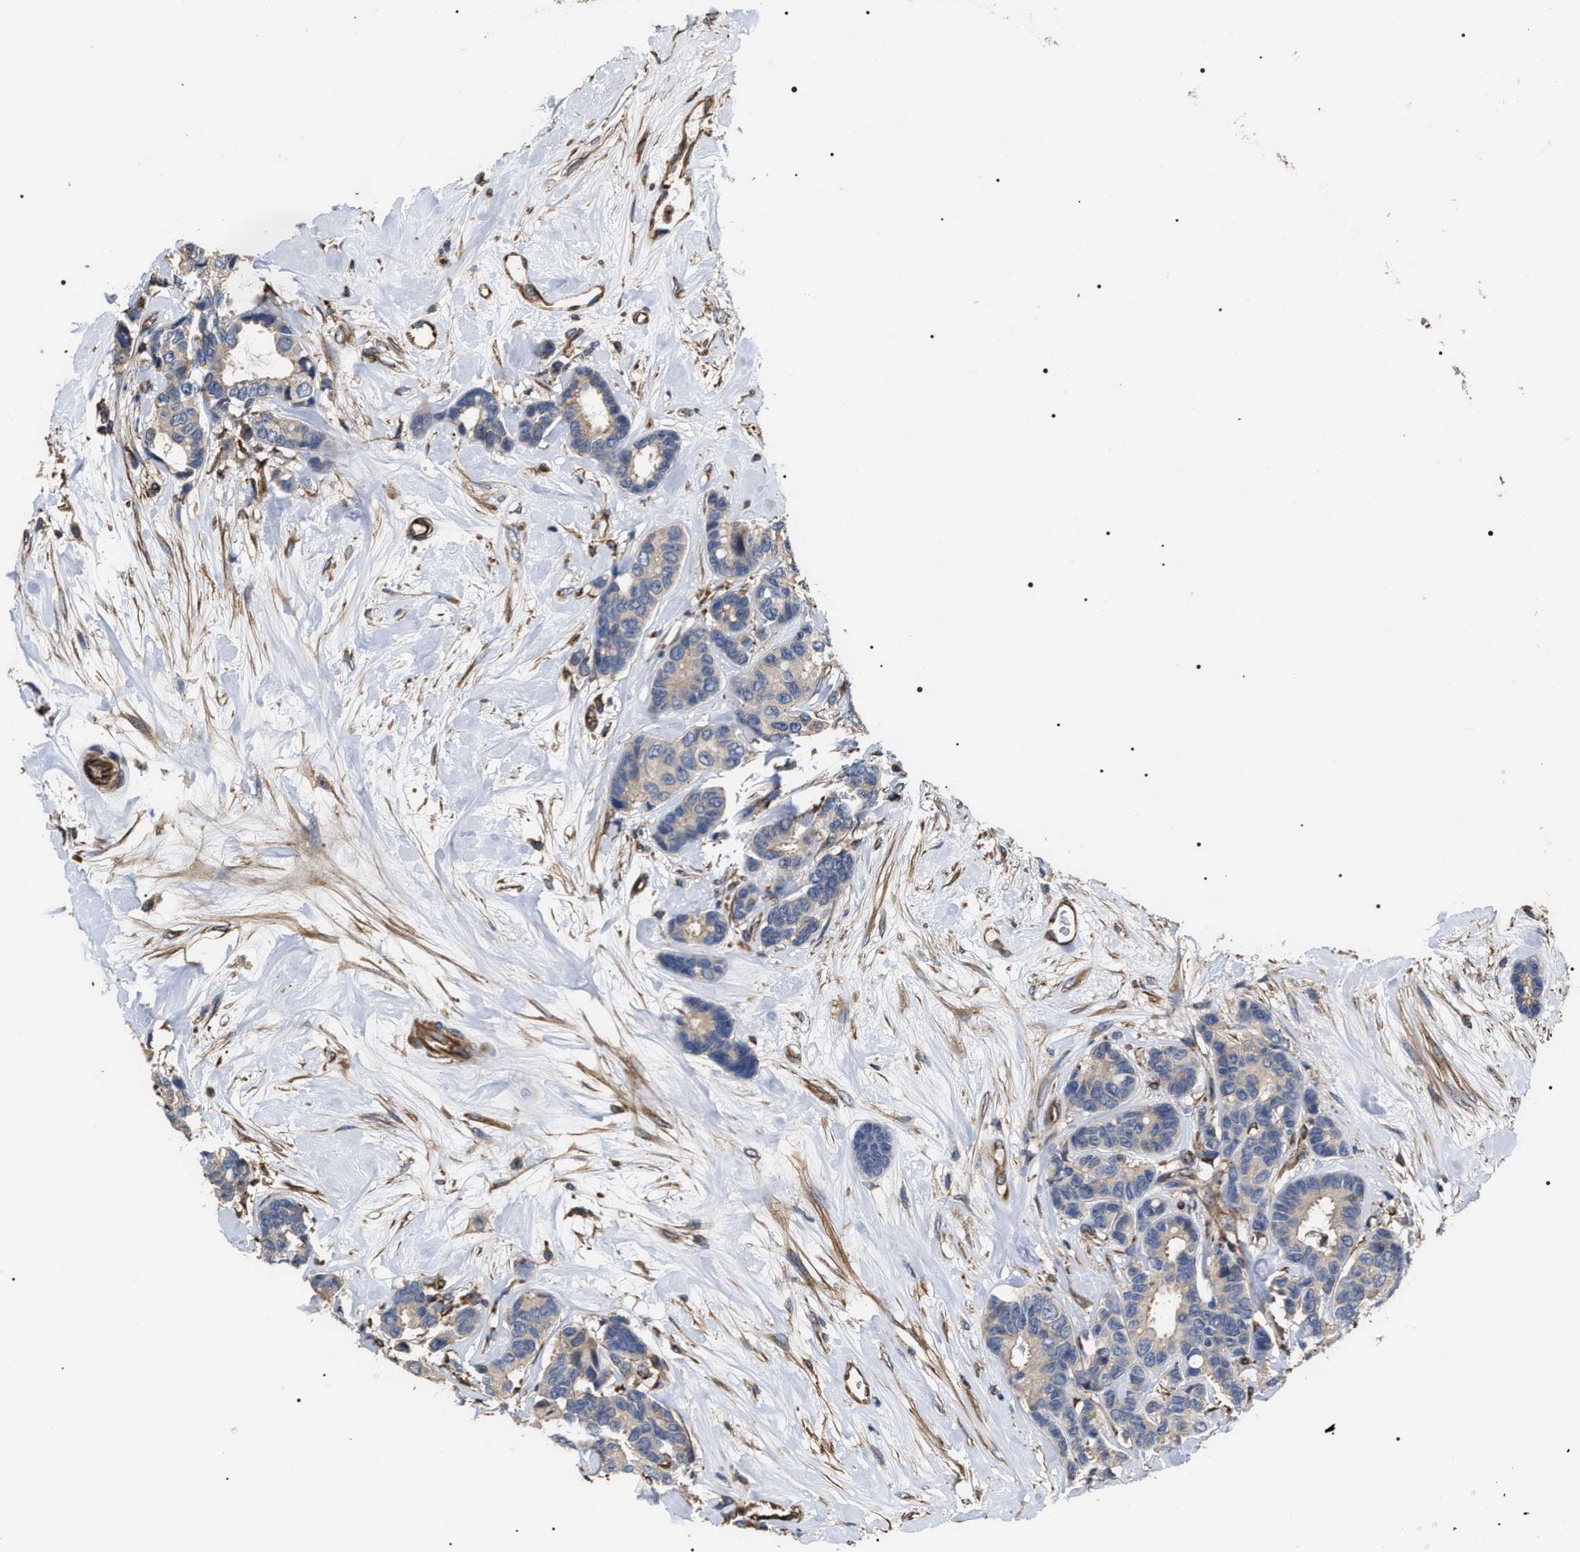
{"staining": {"intensity": "negative", "quantity": "none", "location": "none"}, "tissue": "breast cancer", "cell_type": "Tumor cells", "image_type": "cancer", "snomed": [{"axis": "morphology", "description": "Duct carcinoma"}, {"axis": "topography", "description": "Breast"}], "caption": "This is an immunohistochemistry image of intraductal carcinoma (breast). There is no expression in tumor cells.", "gene": "TSPAN33", "patient": {"sex": "female", "age": 87}}